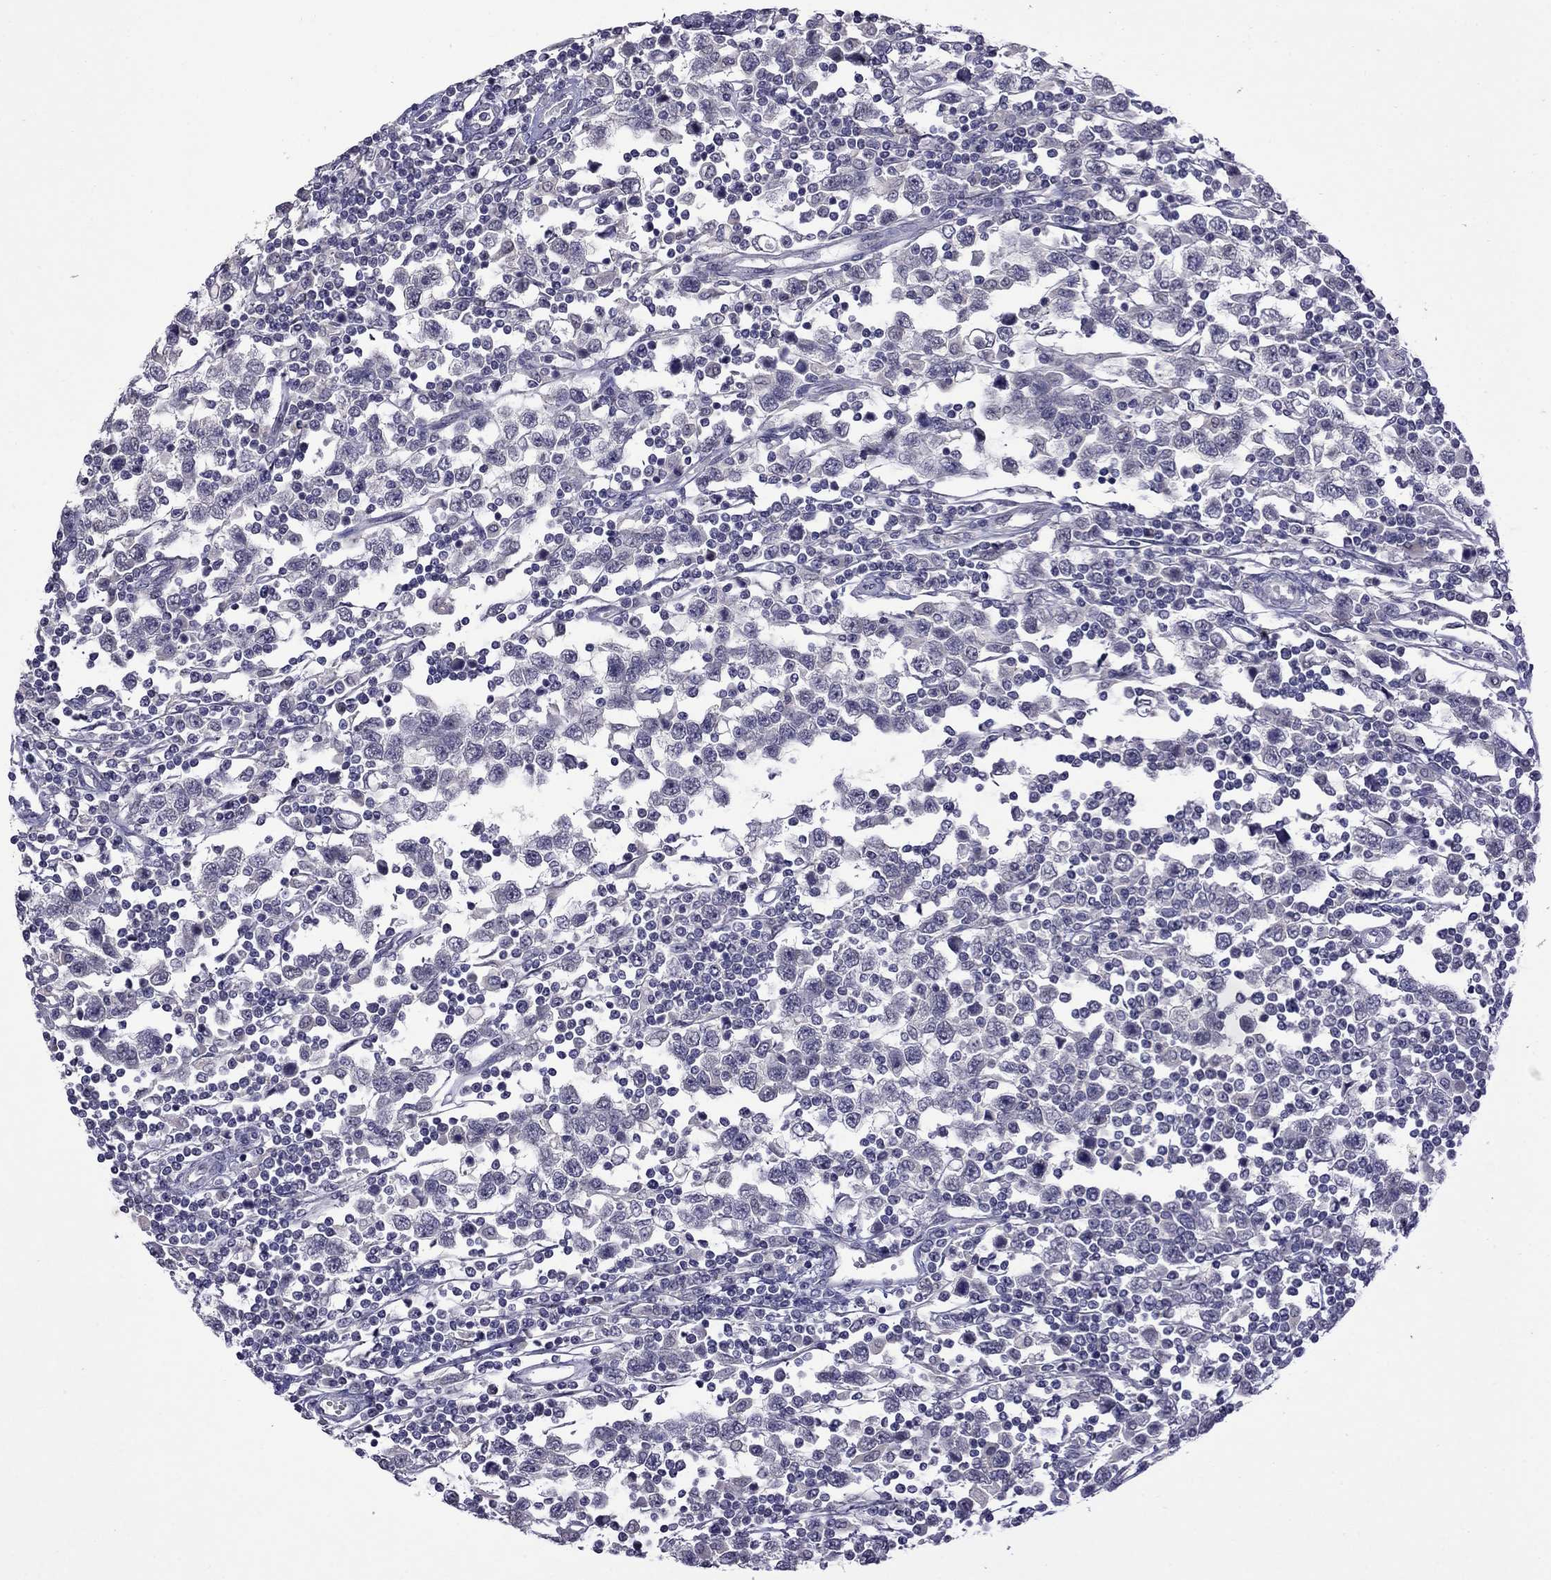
{"staining": {"intensity": "negative", "quantity": "none", "location": "none"}, "tissue": "testis cancer", "cell_type": "Tumor cells", "image_type": "cancer", "snomed": [{"axis": "morphology", "description": "Seminoma, NOS"}, {"axis": "topography", "description": "Testis"}], "caption": "IHC of human testis cancer exhibits no expression in tumor cells.", "gene": "STAR", "patient": {"sex": "male", "age": 34}}